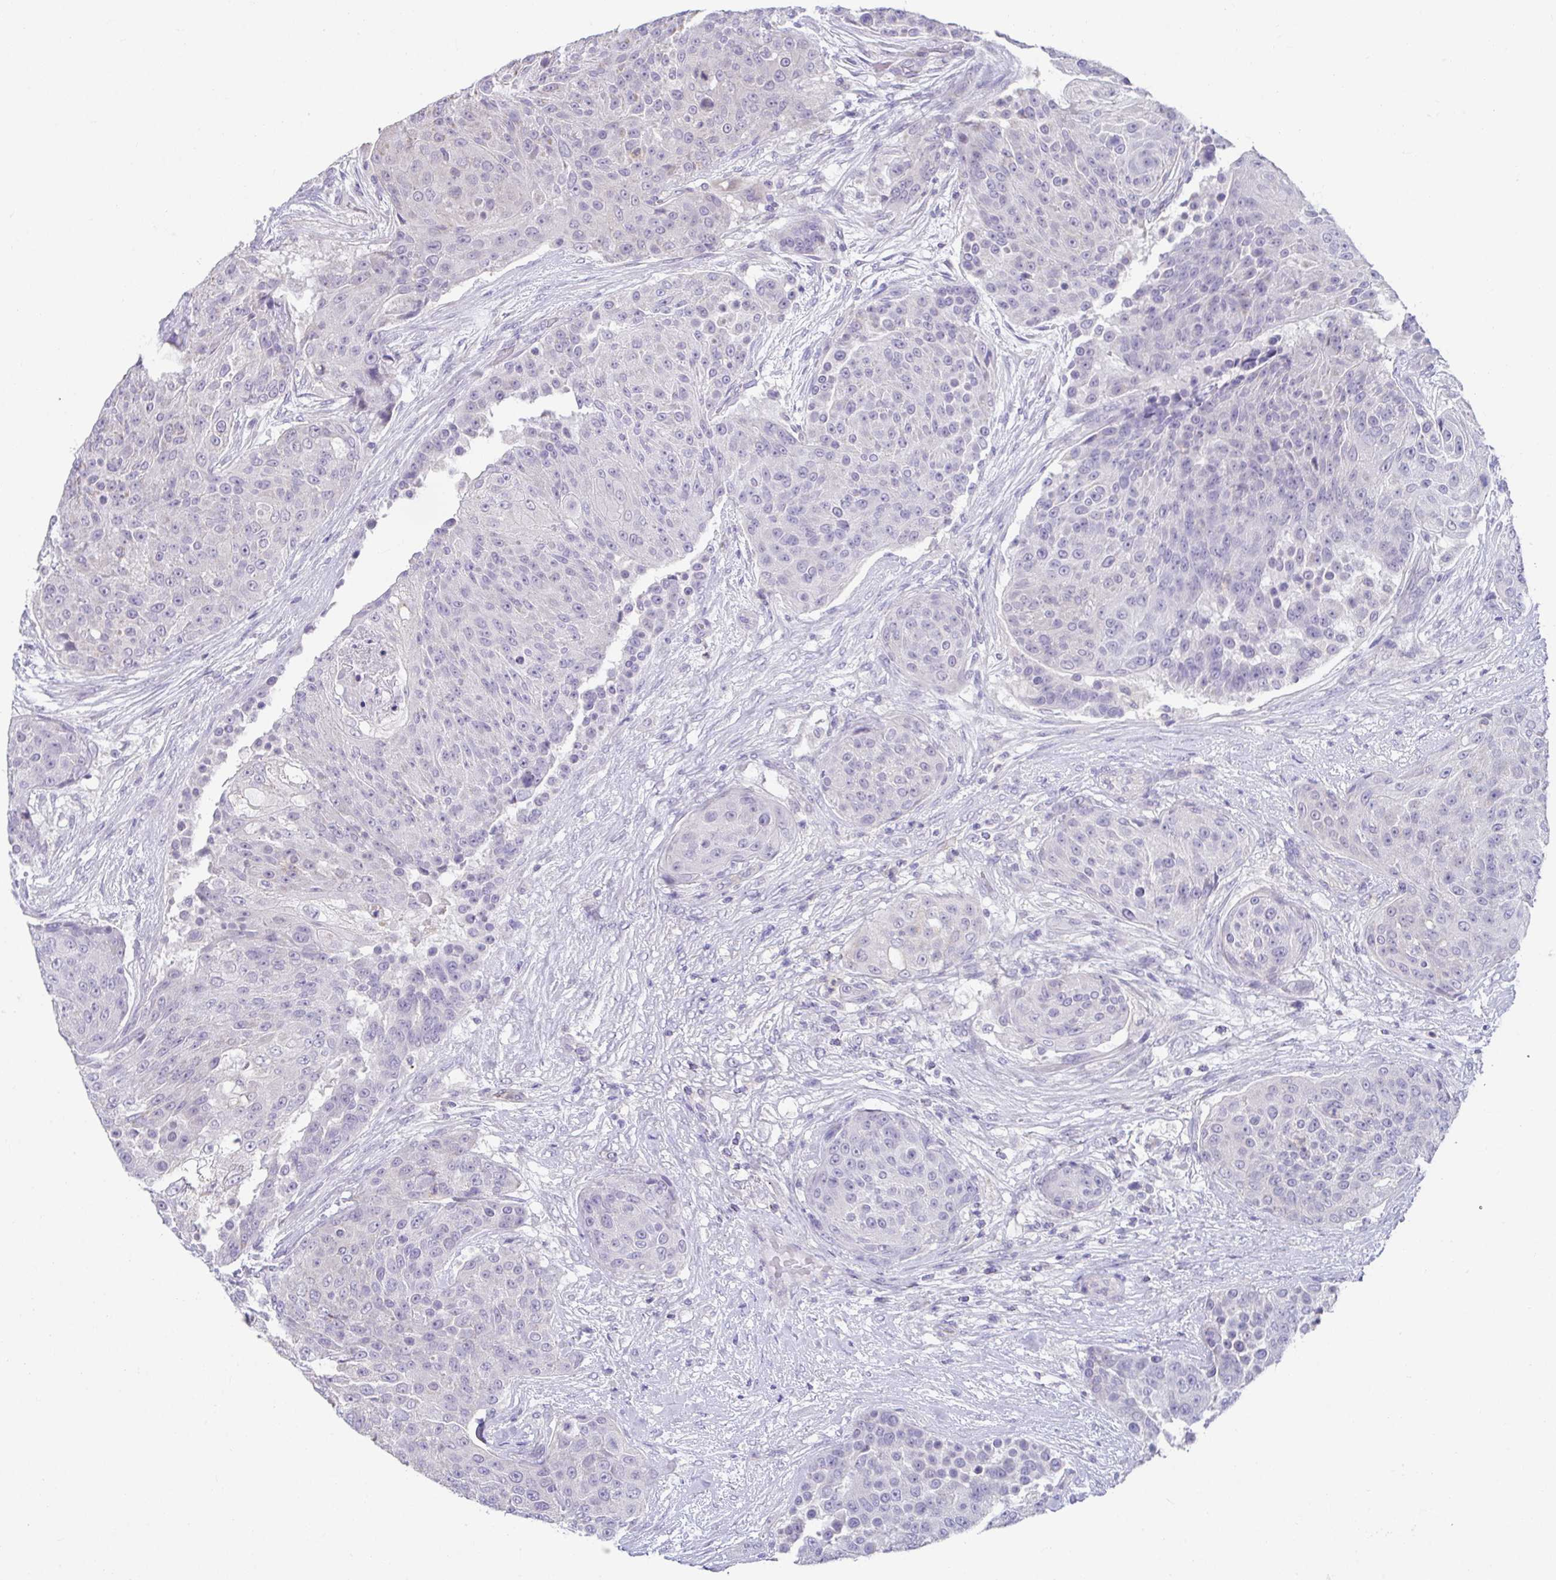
{"staining": {"intensity": "negative", "quantity": "none", "location": "none"}, "tissue": "urothelial cancer", "cell_type": "Tumor cells", "image_type": "cancer", "snomed": [{"axis": "morphology", "description": "Urothelial carcinoma, High grade"}, {"axis": "topography", "description": "Urinary bladder"}], "caption": "A high-resolution photomicrograph shows immunohistochemistry (IHC) staining of urothelial cancer, which exhibits no significant positivity in tumor cells. (DAB immunohistochemistry (IHC), high magnification).", "gene": "CXCR1", "patient": {"sex": "female", "age": 63}}